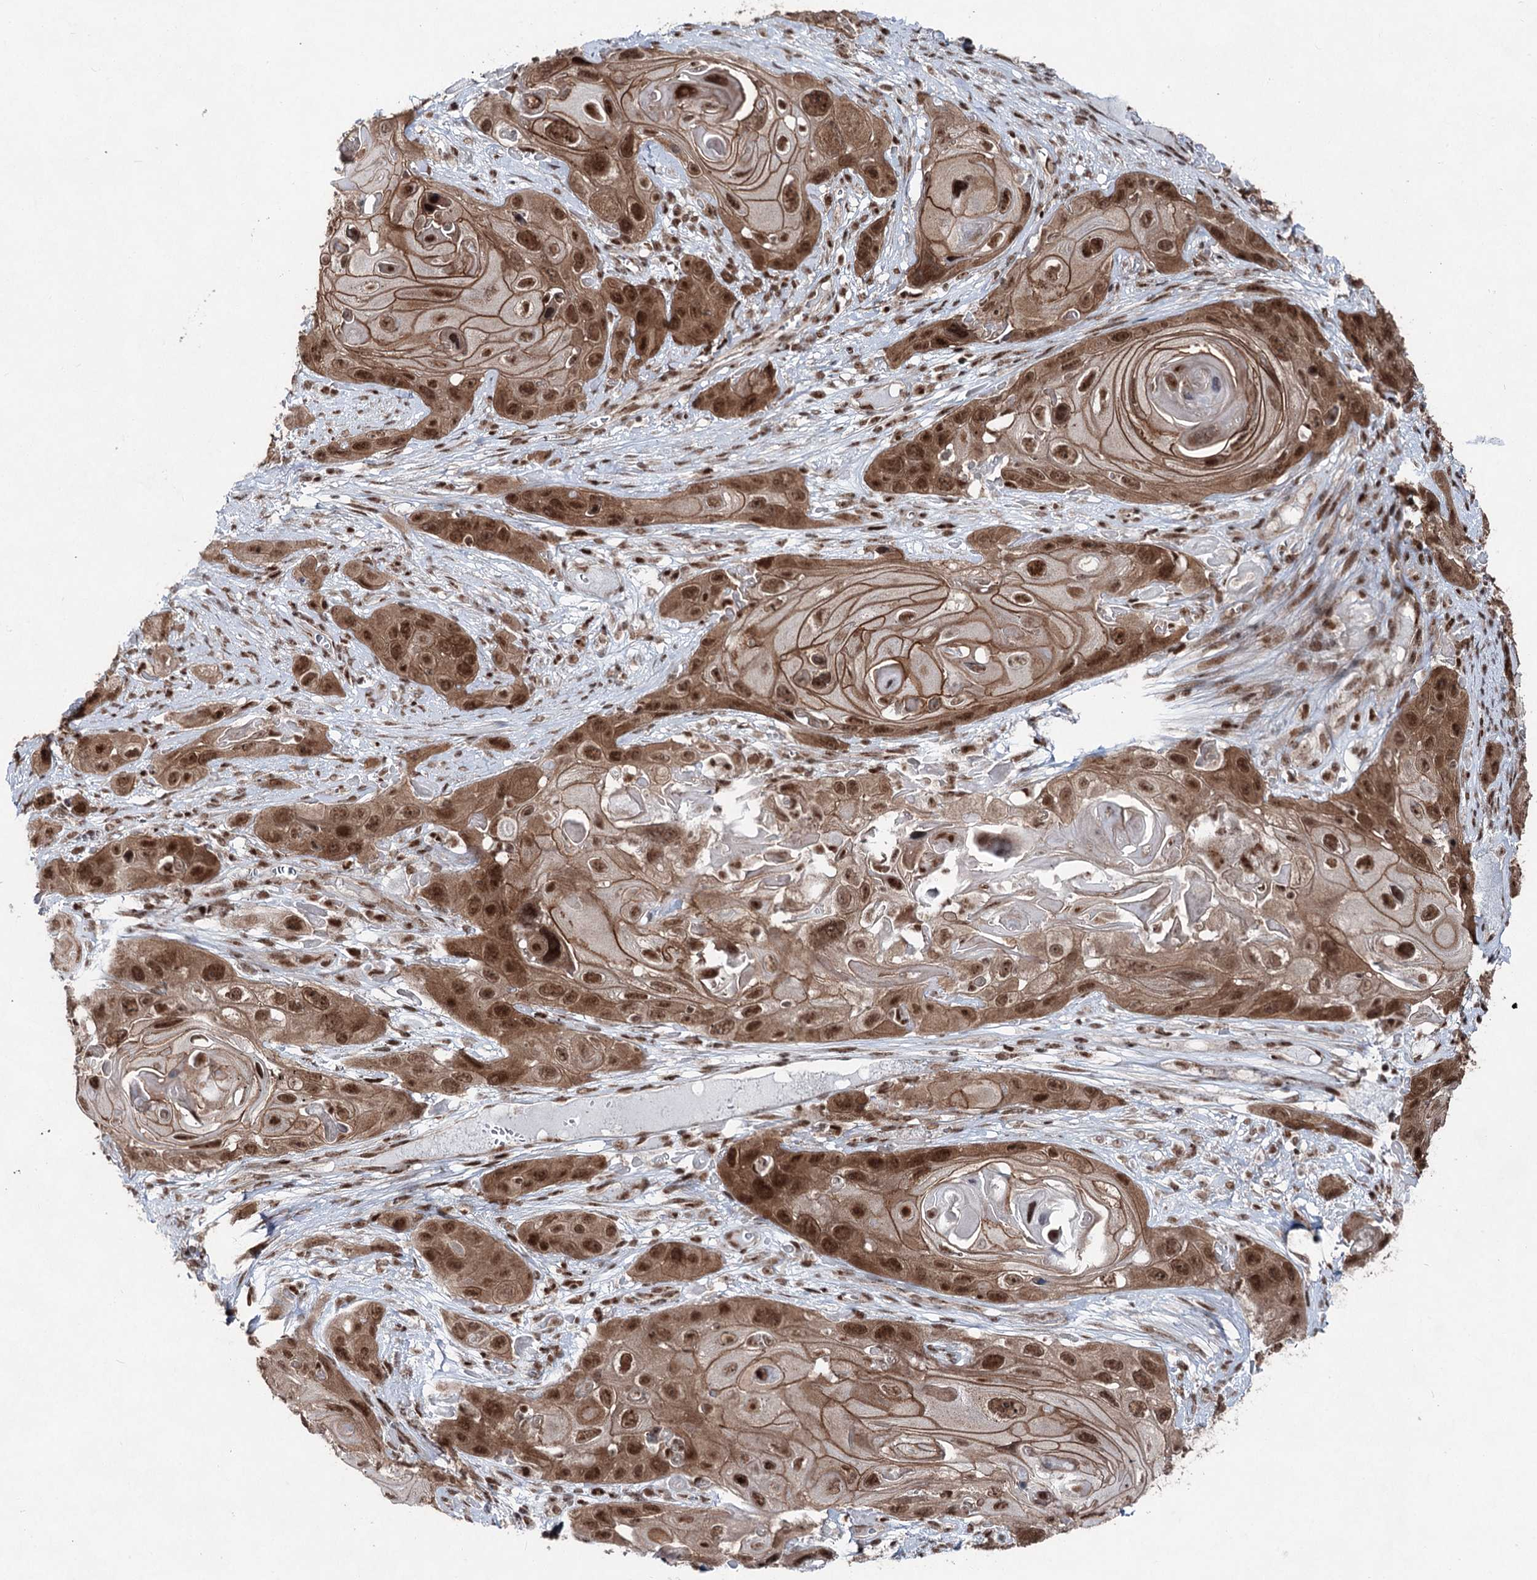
{"staining": {"intensity": "moderate", "quantity": ">75%", "location": "cytoplasmic/membranous,nuclear"}, "tissue": "skin cancer", "cell_type": "Tumor cells", "image_type": "cancer", "snomed": [{"axis": "morphology", "description": "Squamous cell carcinoma, NOS"}, {"axis": "topography", "description": "Skin"}], "caption": "Moderate cytoplasmic/membranous and nuclear positivity is present in about >75% of tumor cells in squamous cell carcinoma (skin).", "gene": "ZCCHC8", "patient": {"sex": "male", "age": 55}}